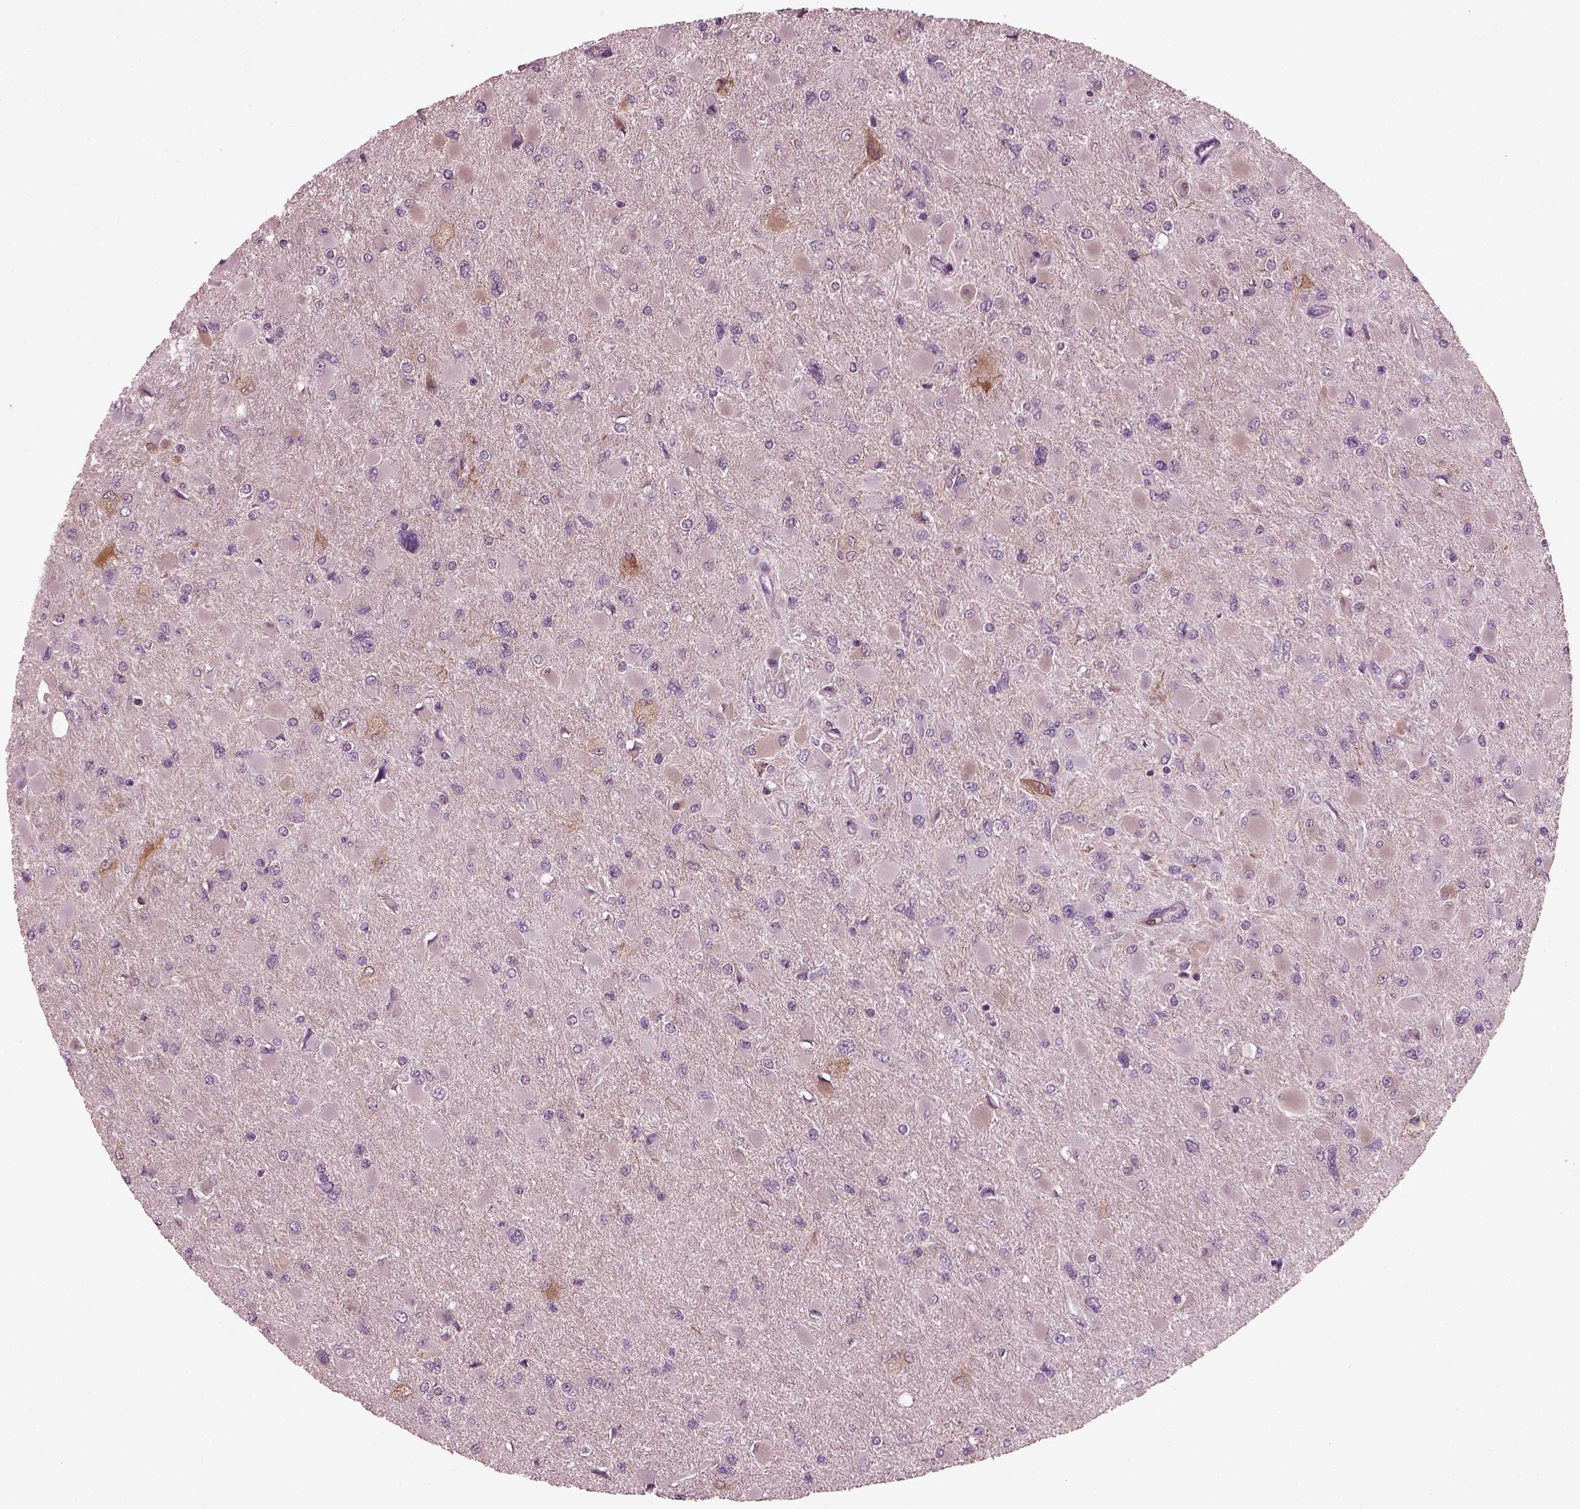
{"staining": {"intensity": "negative", "quantity": "none", "location": "none"}, "tissue": "glioma", "cell_type": "Tumor cells", "image_type": "cancer", "snomed": [{"axis": "morphology", "description": "Glioma, malignant, High grade"}, {"axis": "topography", "description": "Cerebral cortex"}], "caption": "Tumor cells are negative for protein expression in human glioma. The staining is performed using DAB brown chromogen with nuclei counter-stained in using hematoxylin.", "gene": "GDF11", "patient": {"sex": "female", "age": 36}}